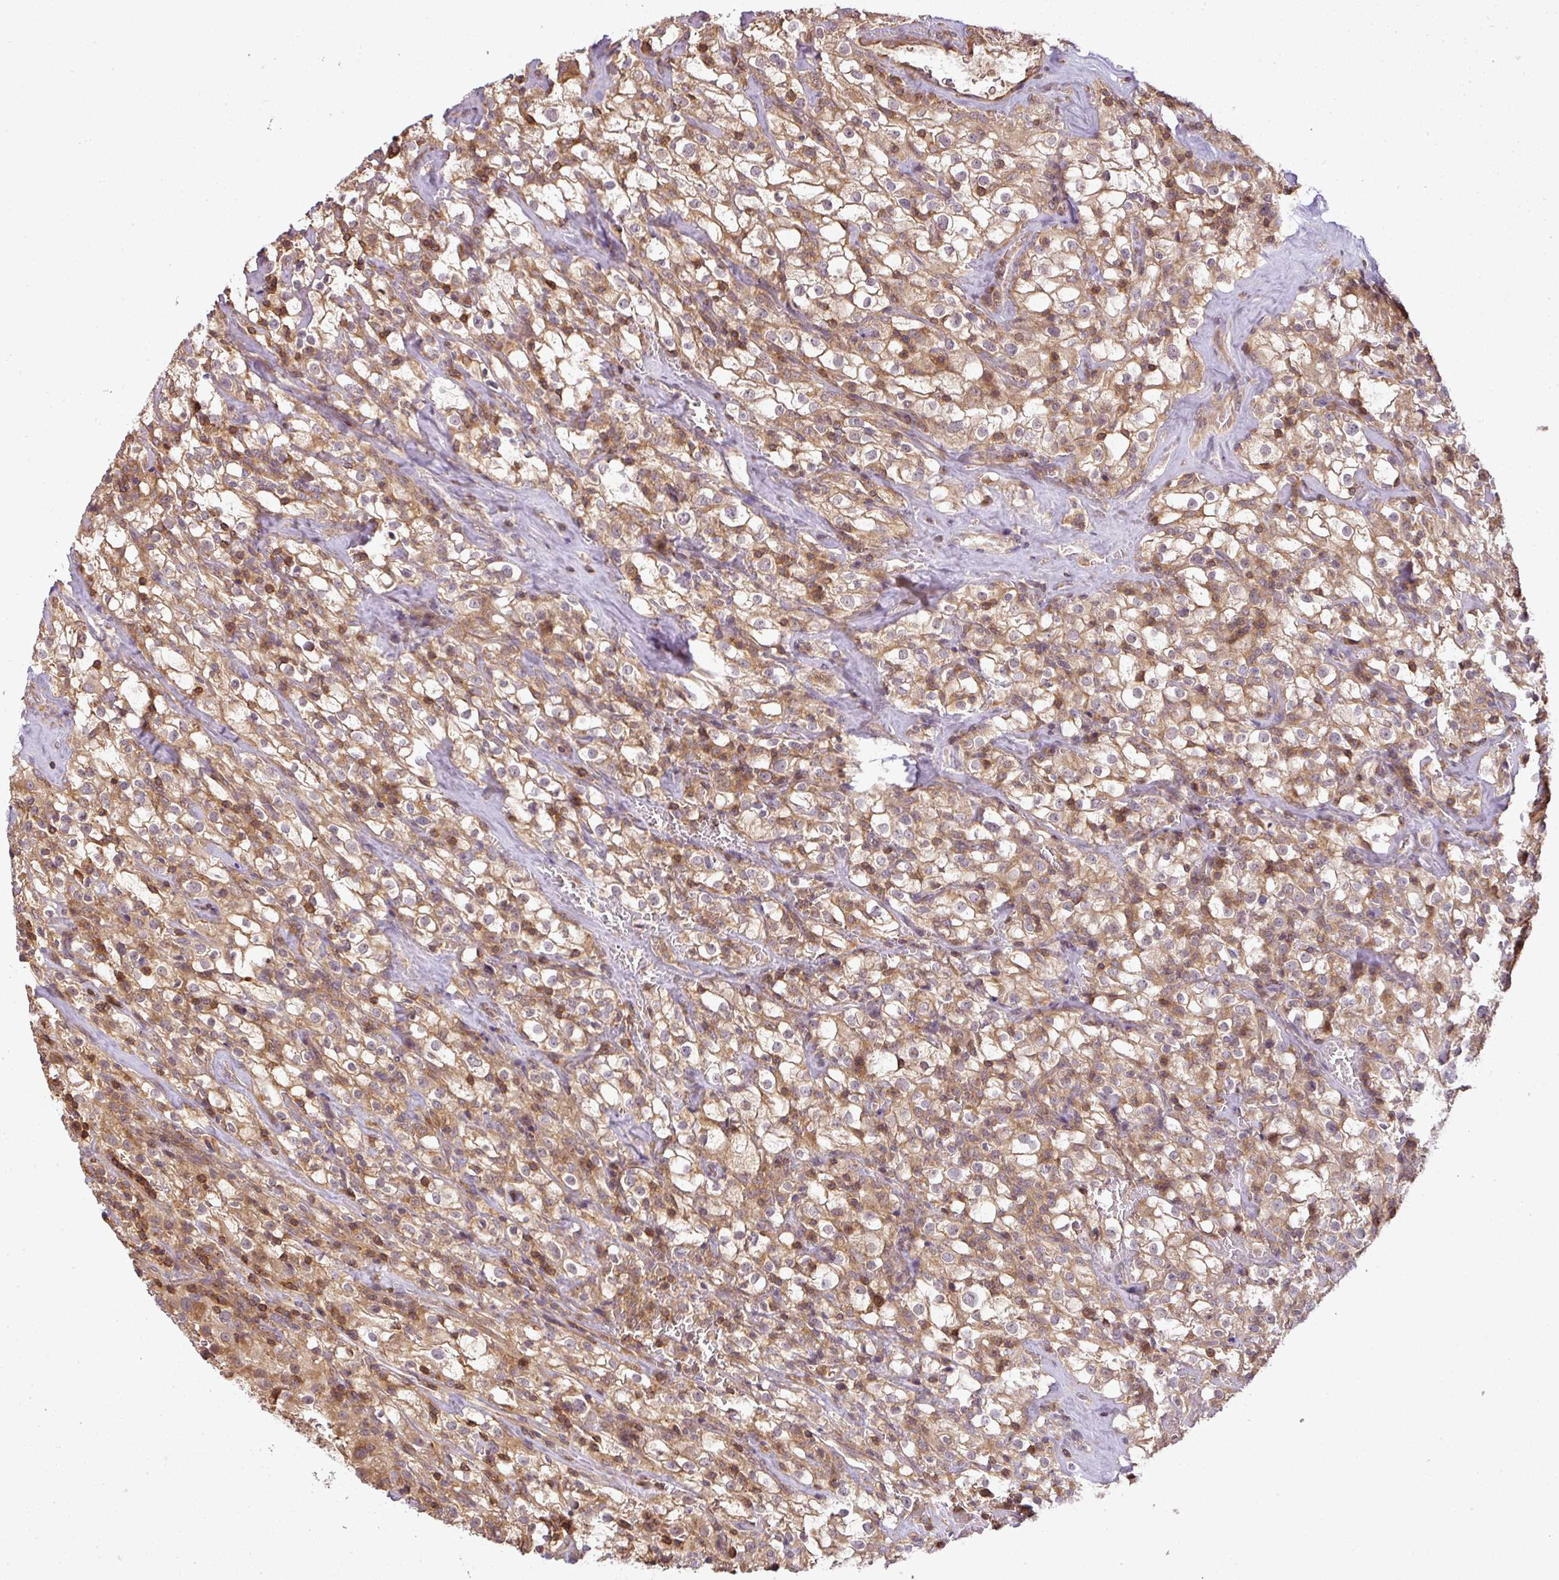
{"staining": {"intensity": "weak", "quantity": "25%-75%", "location": "cytoplasmic/membranous"}, "tissue": "renal cancer", "cell_type": "Tumor cells", "image_type": "cancer", "snomed": [{"axis": "morphology", "description": "Adenocarcinoma, NOS"}, {"axis": "topography", "description": "Kidney"}], "caption": "This is a histology image of IHC staining of renal adenocarcinoma, which shows weak positivity in the cytoplasmic/membranous of tumor cells.", "gene": "TCL1B", "patient": {"sex": "female", "age": 74}}